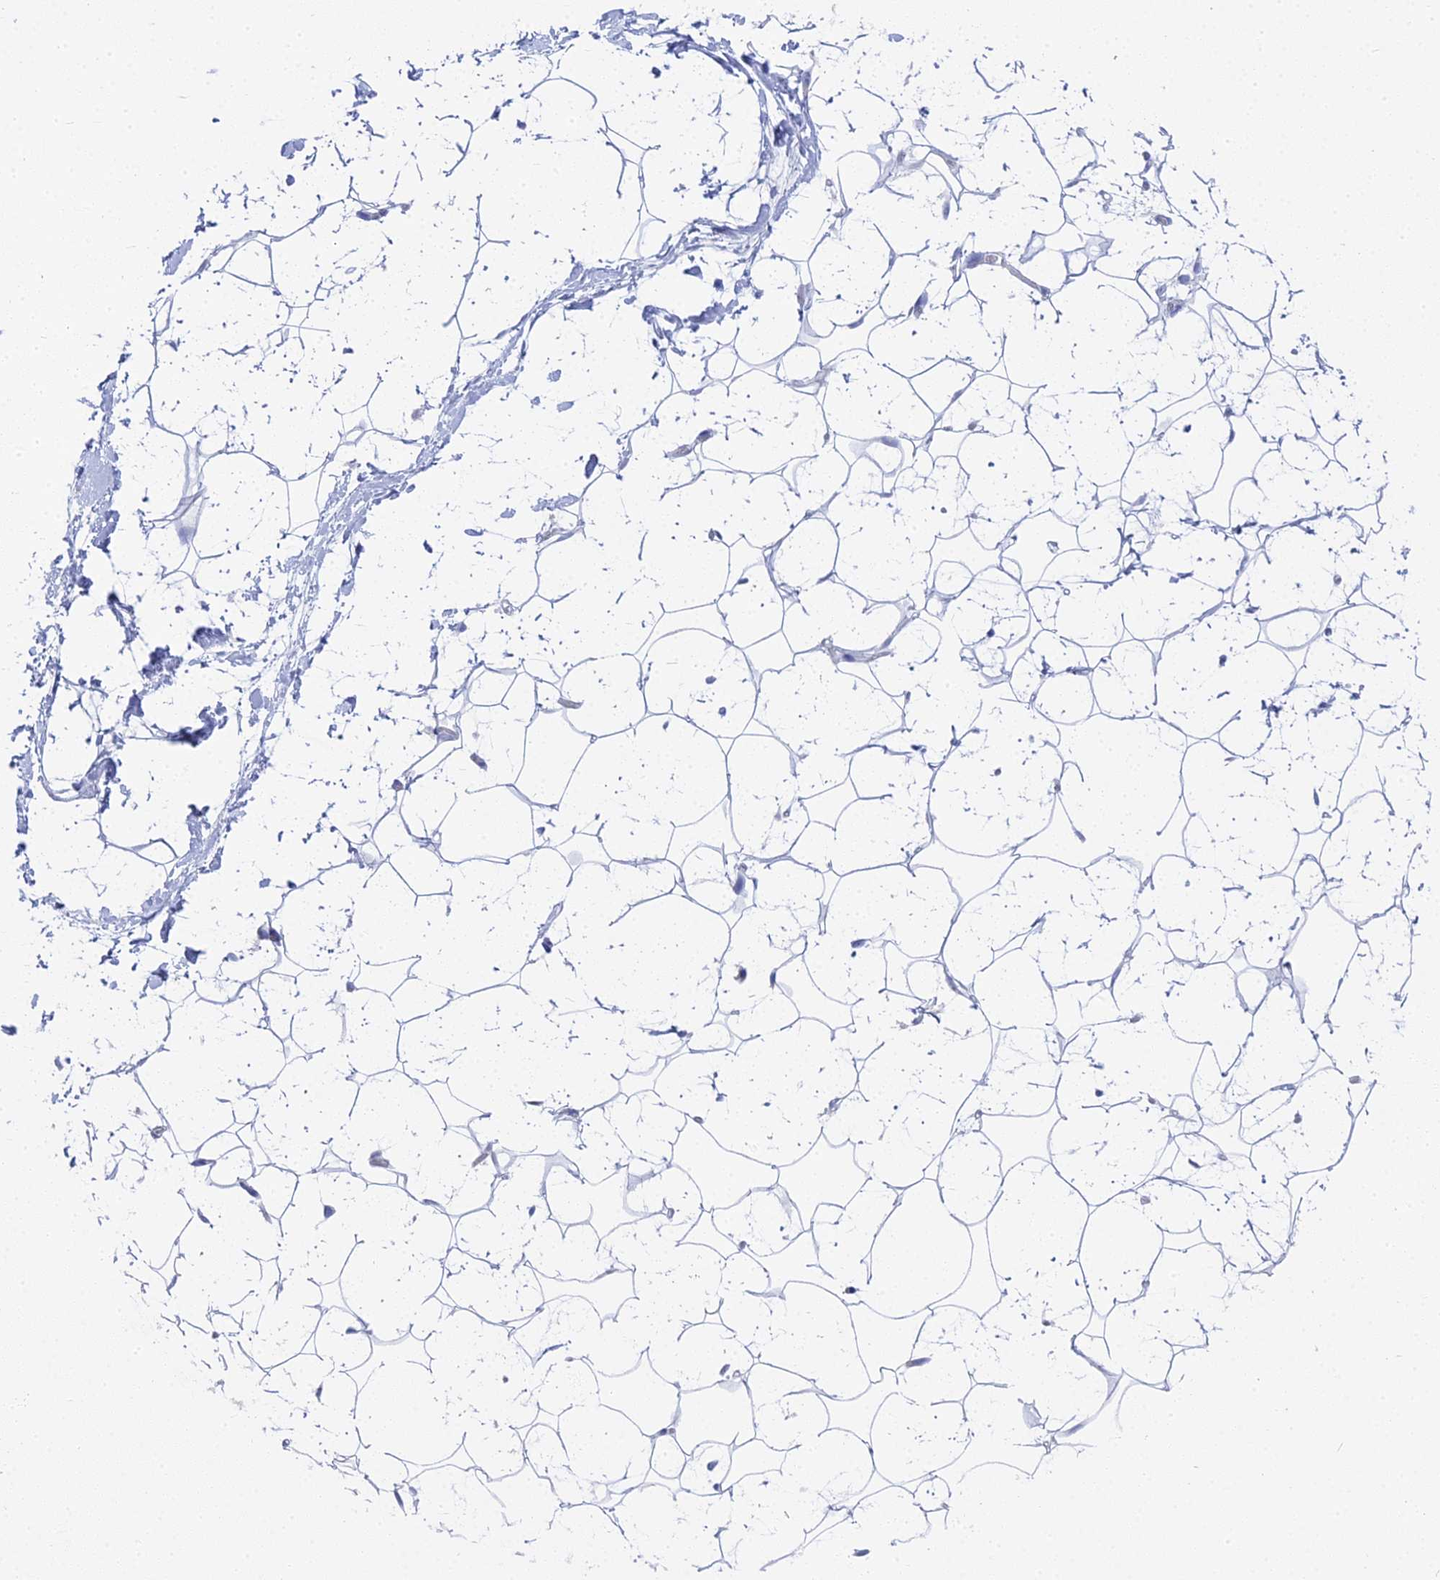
{"staining": {"intensity": "negative", "quantity": "none", "location": "none"}, "tissue": "adipose tissue", "cell_type": "Adipocytes", "image_type": "normal", "snomed": [{"axis": "morphology", "description": "Normal tissue, NOS"}, {"axis": "topography", "description": "Breast"}], "caption": "A high-resolution image shows immunohistochemistry (IHC) staining of normal adipose tissue, which reveals no significant expression in adipocytes.", "gene": "S100A7", "patient": {"sex": "female", "age": 26}}